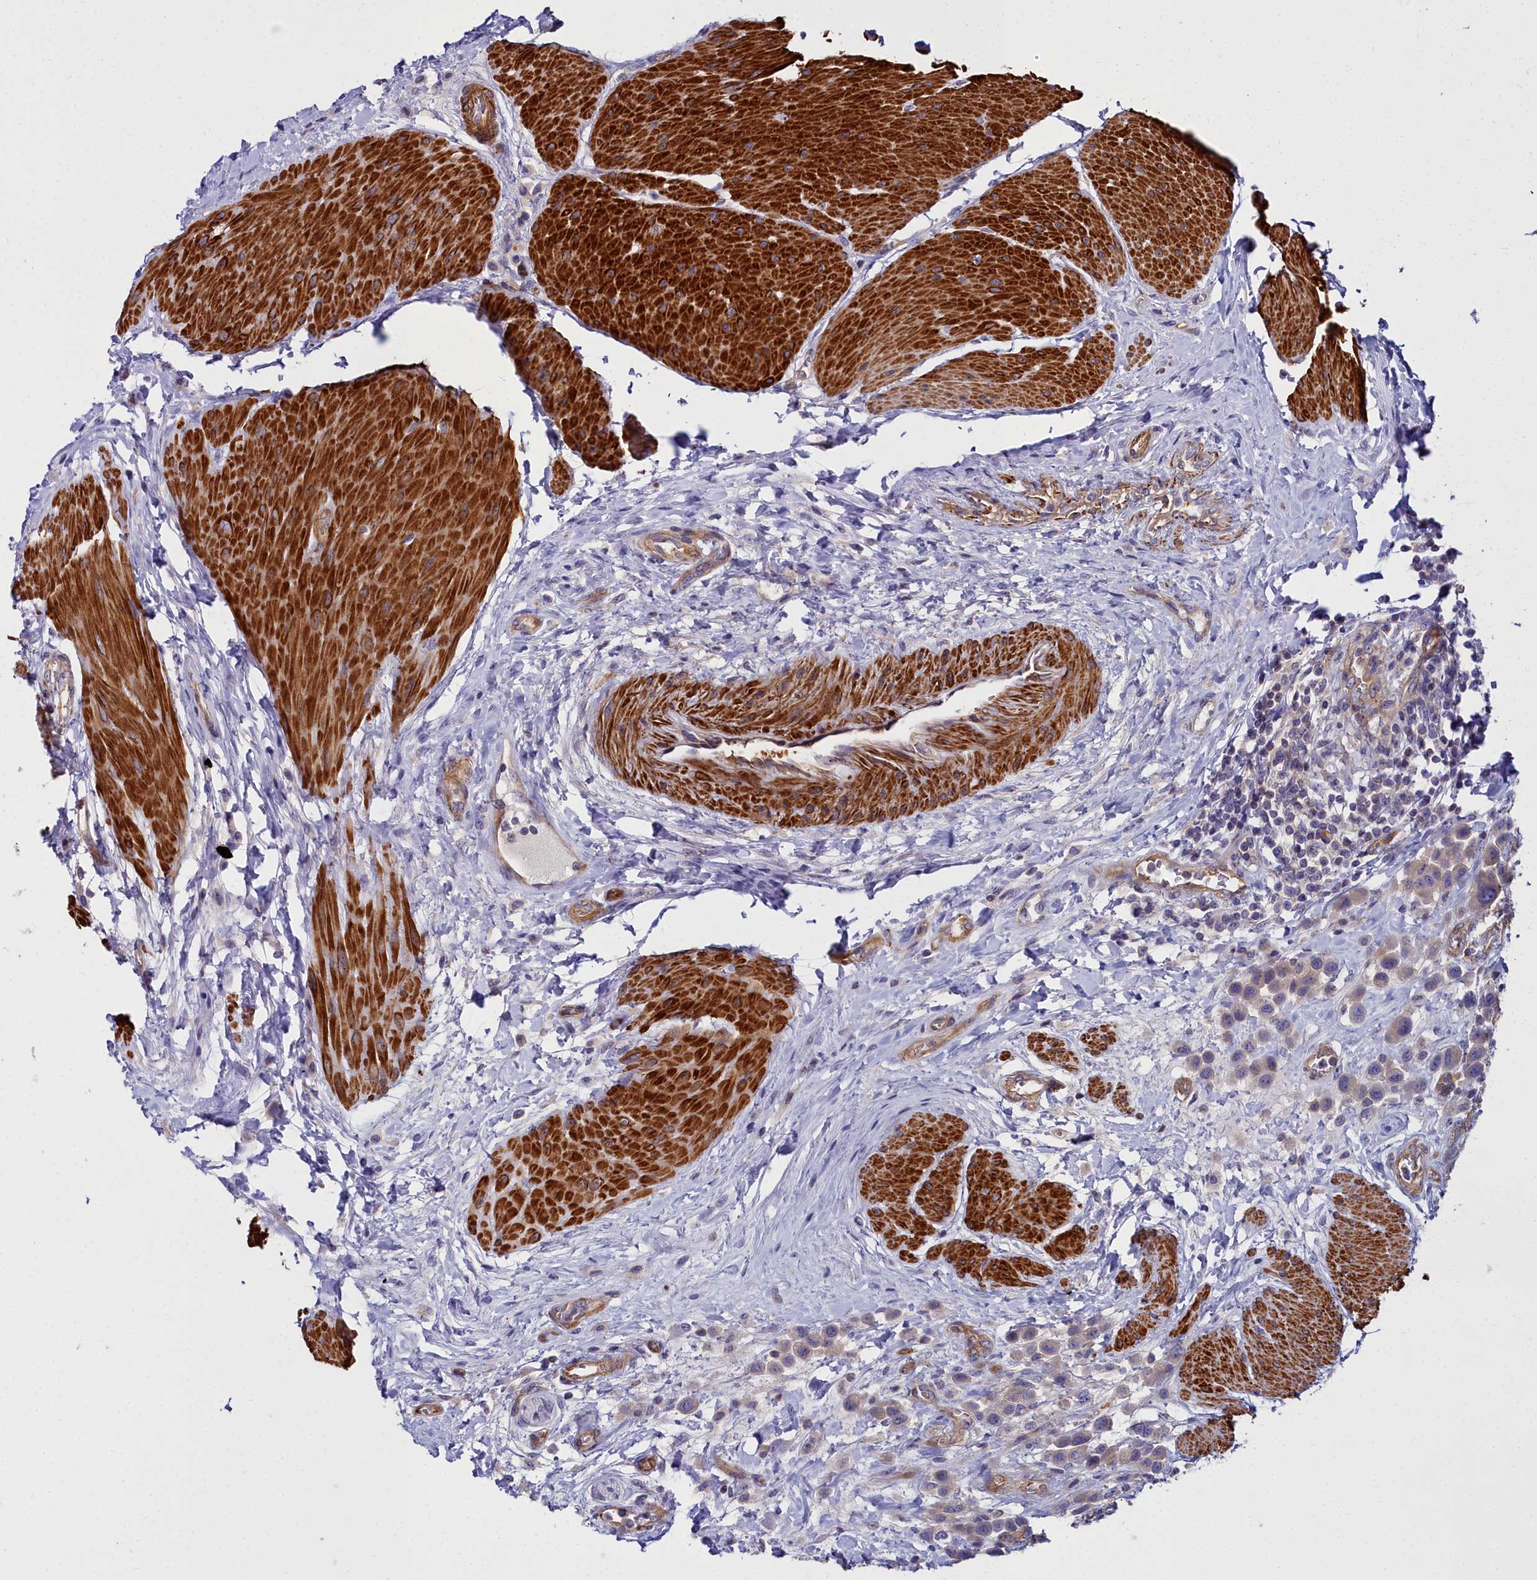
{"staining": {"intensity": "weak", "quantity": ">75%", "location": "cytoplasmic/membranous"}, "tissue": "urothelial cancer", "cell_type": "Tumor cells", "image_type": "cancer", "snomed": [{"axis": "morphology", "description": "Urothelial carcinoma, High grade"}, {"axis": "topography", "description": "Urinary bladder"}], "caption": "Urothelial cancer stained with immunohistochemistry shows weak cytoplasmic/membranous expression in approximately >75% of tumor cells.", "gene": "FADS3", "patient": {"sex": "male", "age": 50}}